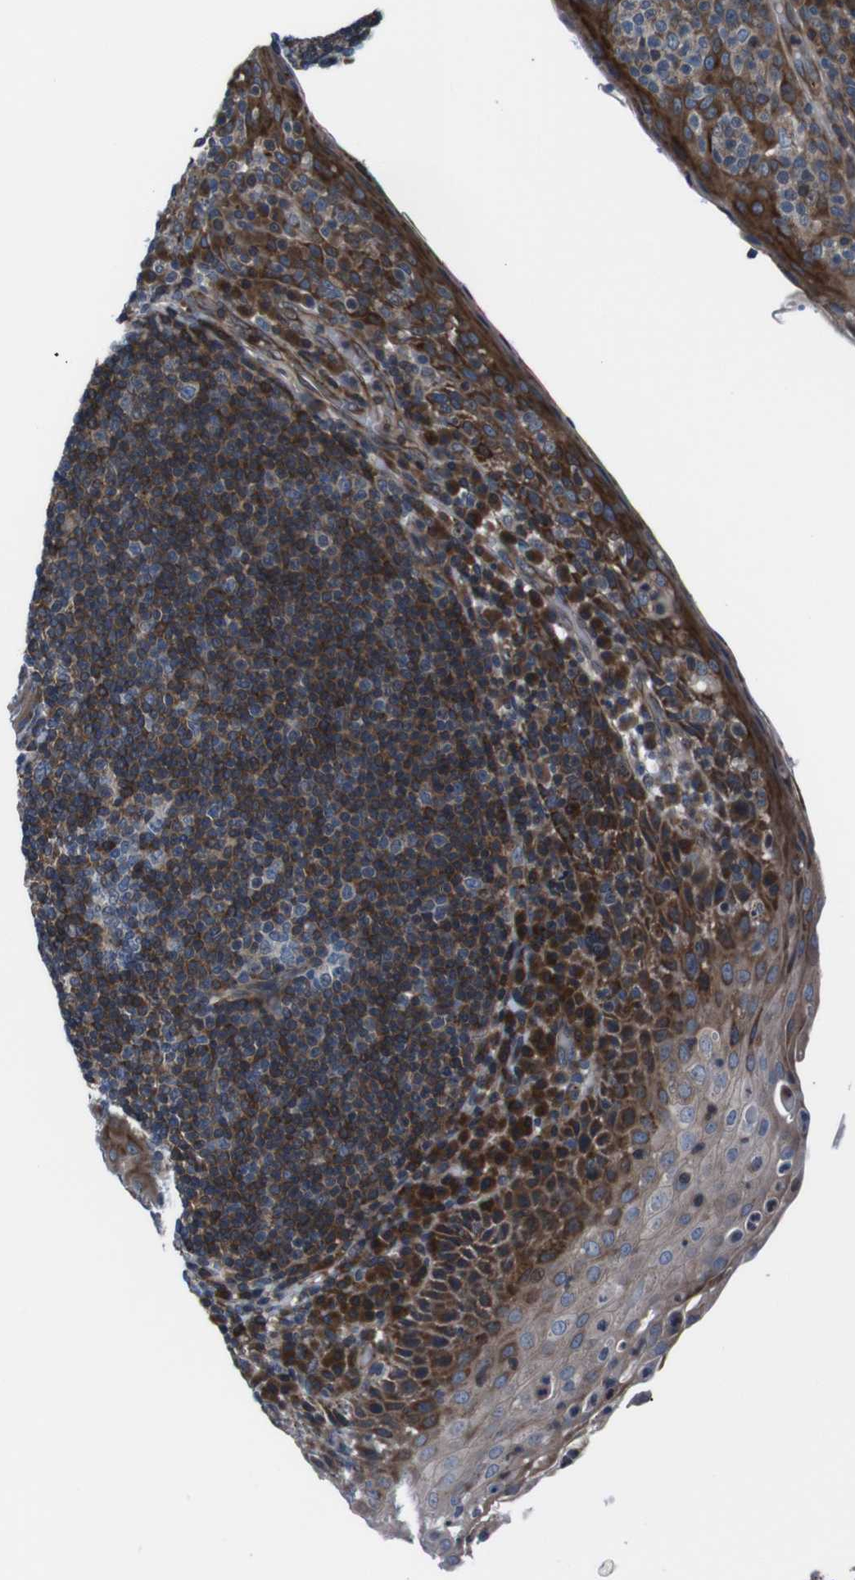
{"staining": {"intensity": "weak", "quantity": ">75%", "location": "cytoplasmic/membranous"}, "tissue": "tonsil", "cell_type": "Germinal center cells", "image_type": "normal", "snomed": [{"axis": "morphology", "description": "Normal tissue, NOS"}, {"axis": "topography", "description": "Tonsil"}], "caption": "Human tonsil stained with a protein marker reveals weak staining in germinal center cells.", "gene": "EIF4A2", "patient": {"sex": "male", "age": 17}}